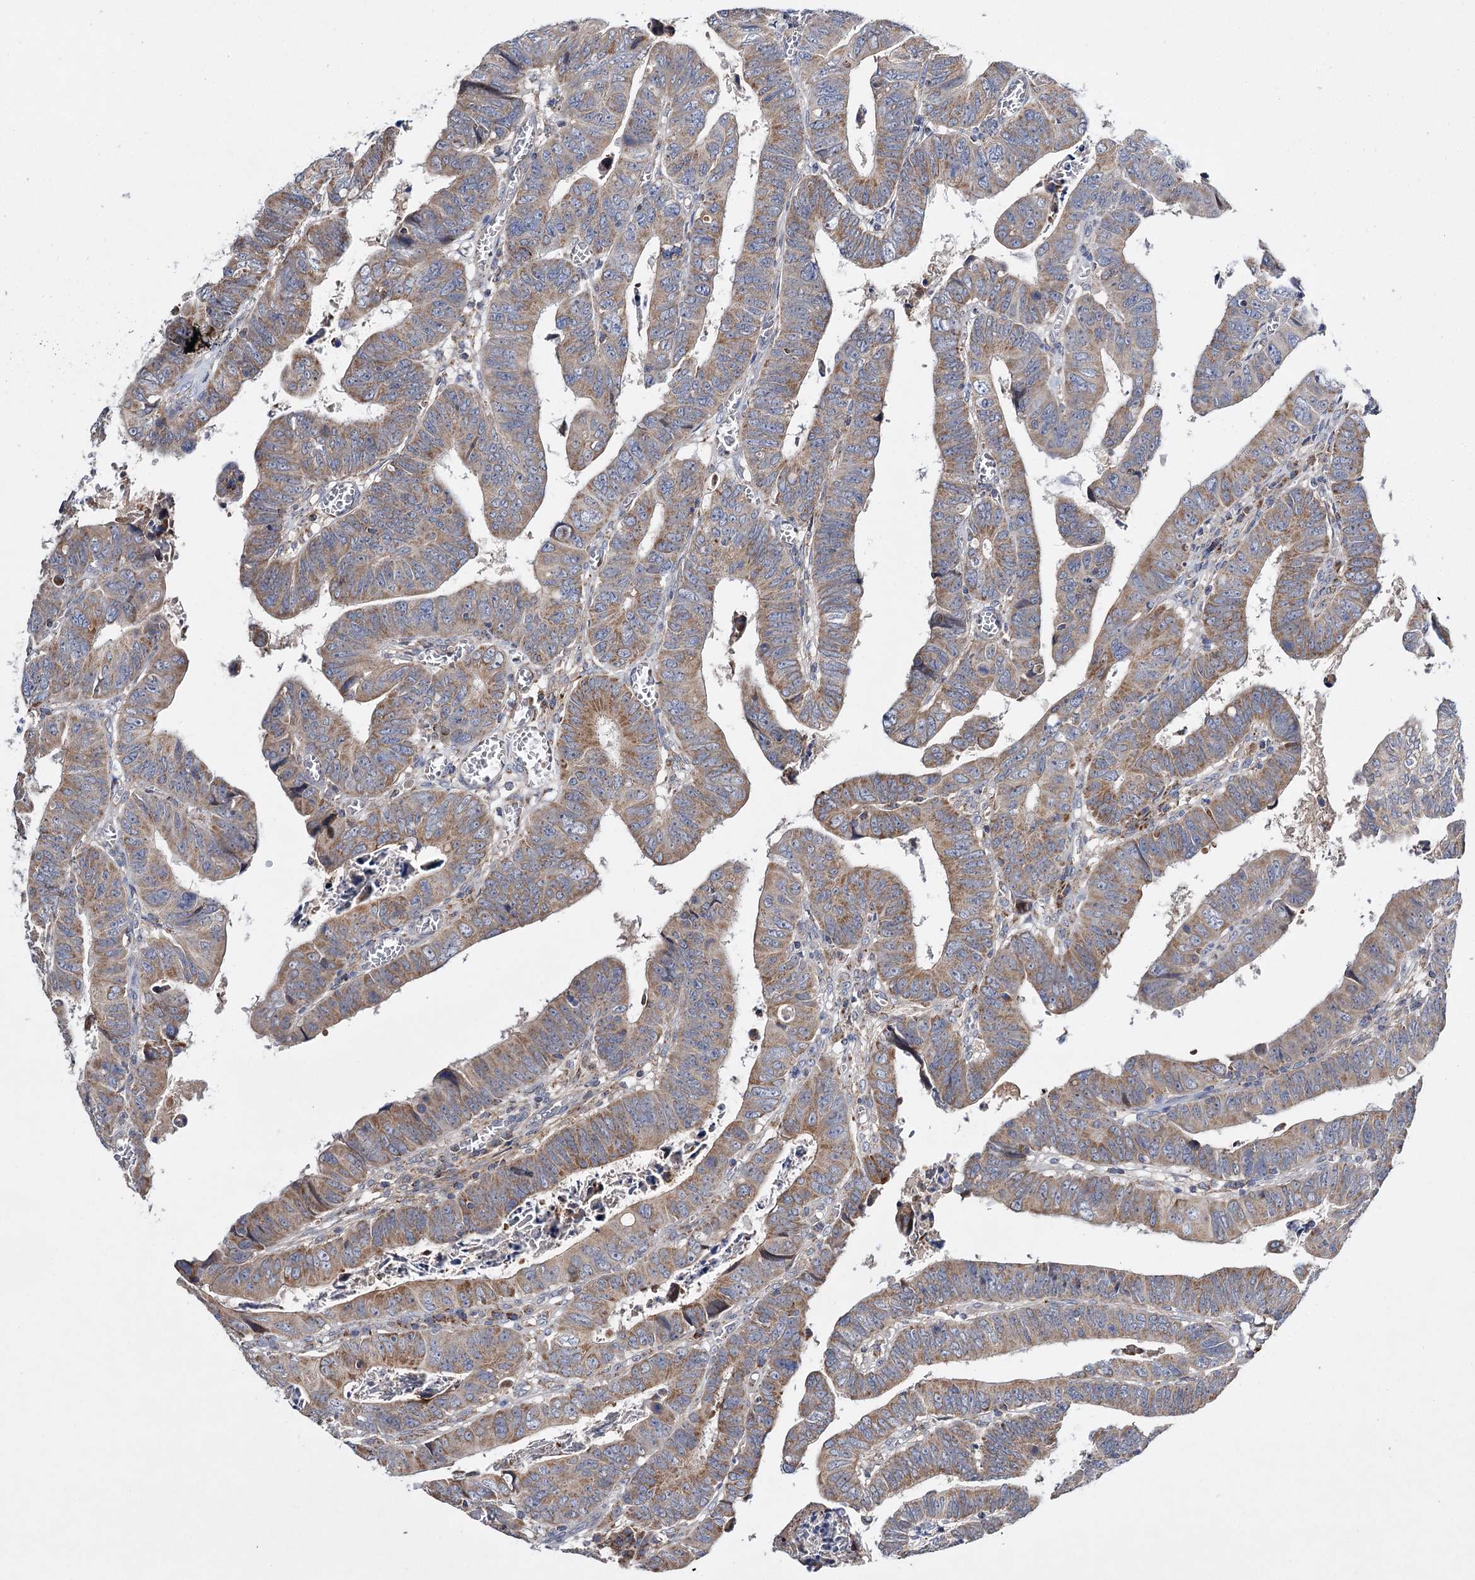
{"staining": {"intensity": "moderate", "quantity": ">75%", "location": "cytoplasmic/membranous"}, "tissue": "colorectal cancer", "cell_type": "Tumor cells", "image_type": "cancer", "snomed": [{"axis": "morphology", "description": "Normal tissue, NOS"}, {"axis": "morphology", "description": "Adenocarcinoma, NOS"}, {"axis": "topography", "description": "Rectum"}], "caption": "Tumor cells exhibit medium levels of moderate cytoplasmic/membranous staining in about >75% of cells in human adenocarcinoma (colorectal). The staining was performed using DAB (3,3'-diaminobenzidine) to visualize the protein expression in brown, while the nuclei were stained in blue with hematoxylin (Magnification: 20x).", "gene": "CFAP46", "patient": {"sex": "female", "age": 65}}